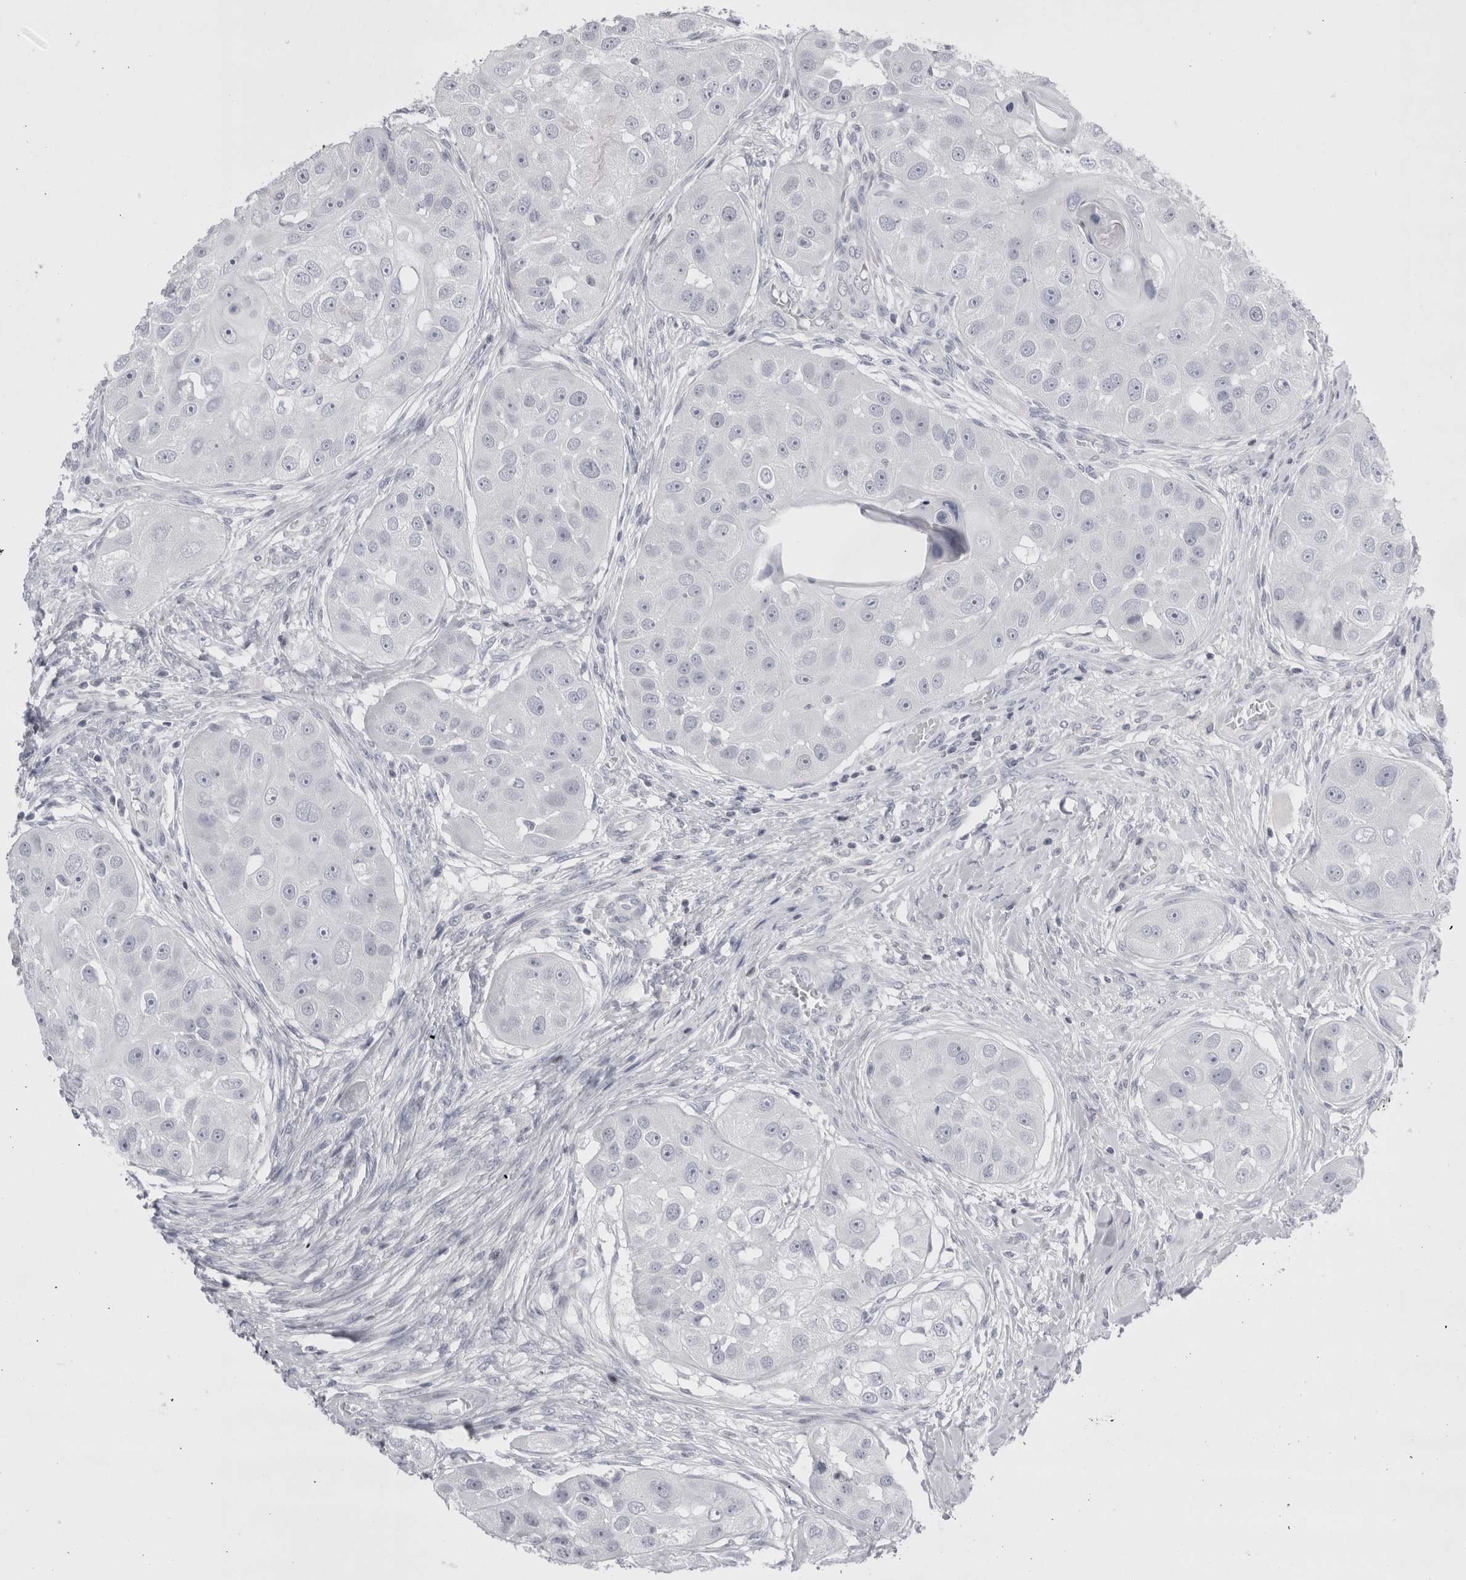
{"staining": {"intensity": "negative", "quantity": "none", "location": "none"}, "tissue": "head and neck cancer", "cell_type": "Tumor cells", "image_type": "cancer", "snomed": [{"axis": "morphology", "description": "Normal tissue, NOS"}, {"axis": "morphology", "description": "Squamous cell carcinoma, NOS"}, {"axis": "topography", "description": "Skeletal muscle"}, {"axis": "topography", "description": "Head-Neck"}], "caption": "This micrograph is of squamous cell carcinoma (head and neck) stained with immunohistochemistry to label a protein in brown with the nuclei are counter-stained blue. There is no expression in tumor cells.", "gene": "FNDC8", "patient": {"sex": "male", "age": 51}}